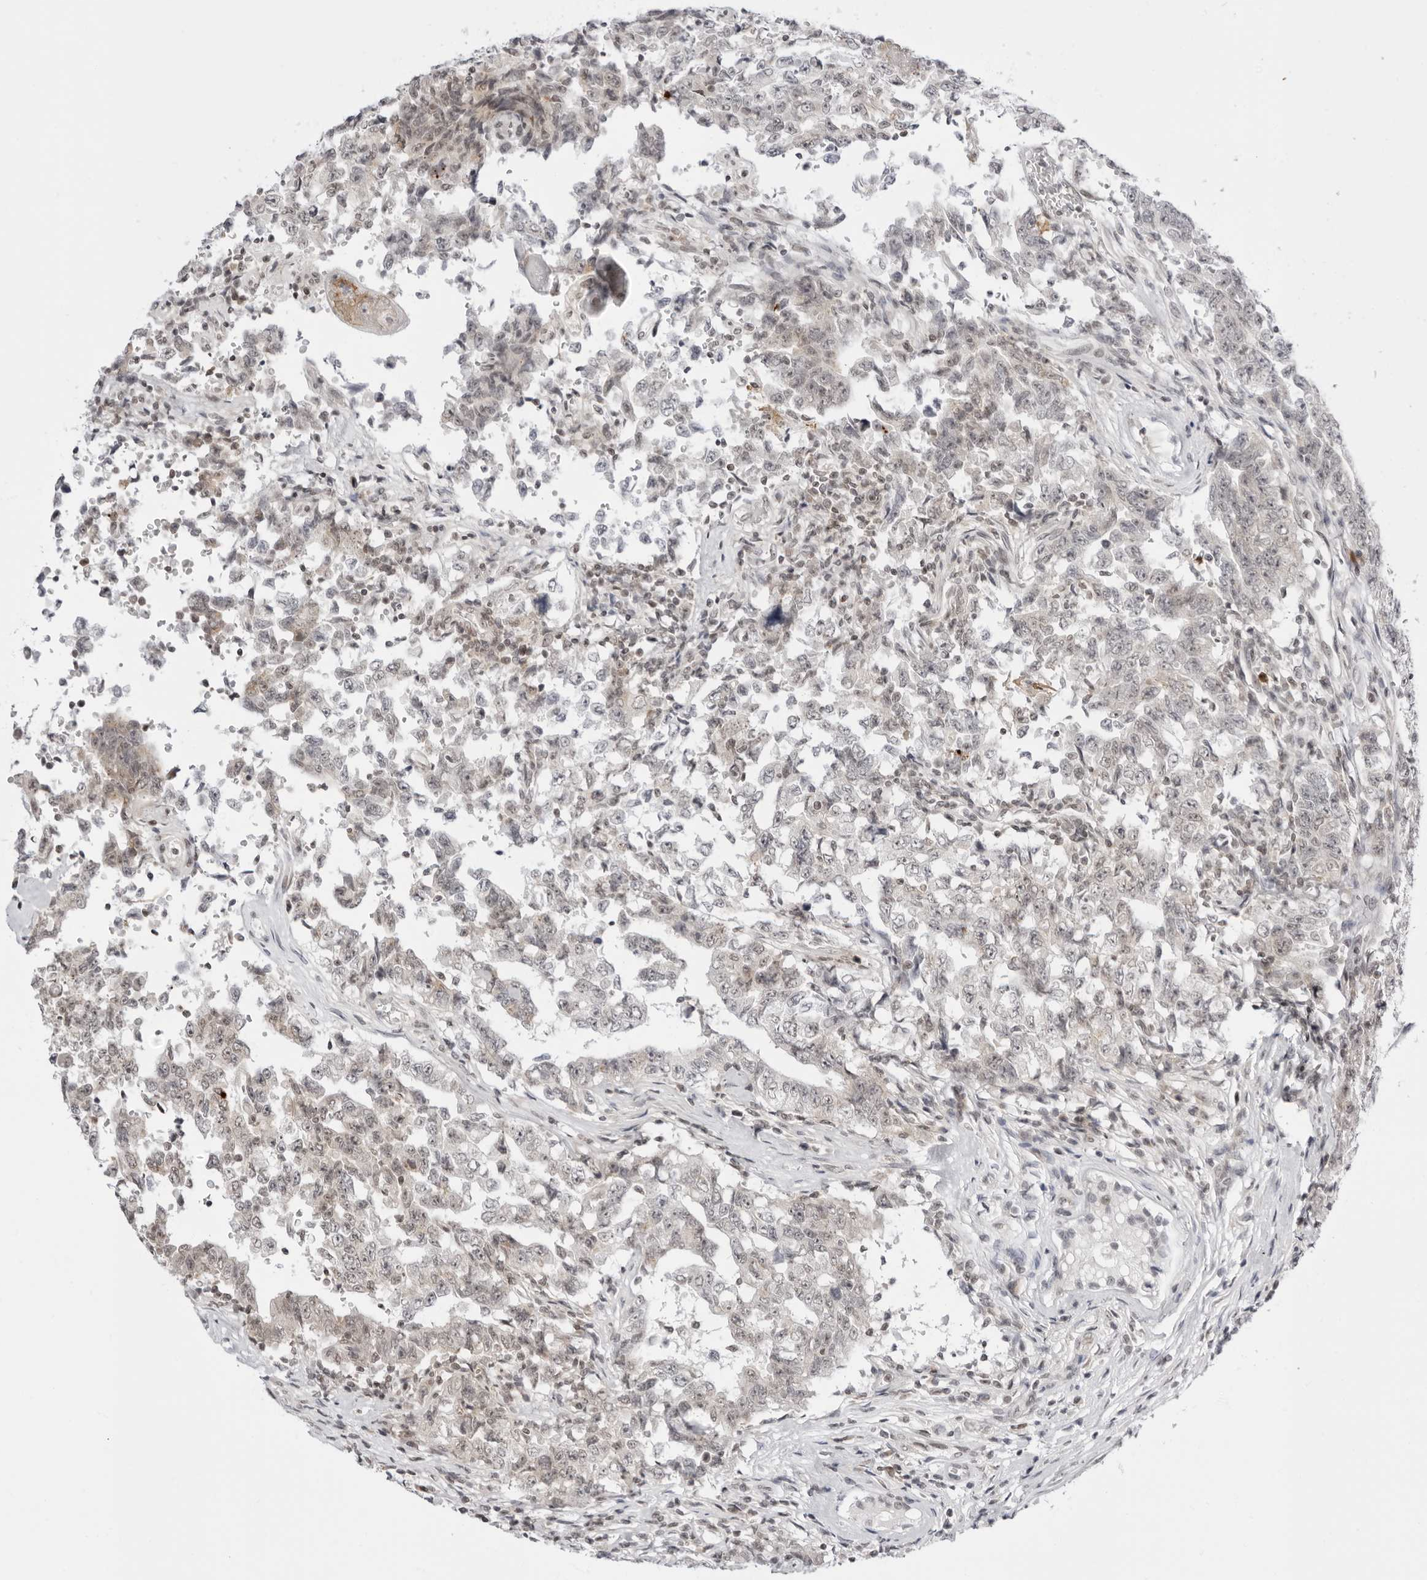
{"staining": {"intensity": "negative", "quantity": "none", "location": "none"}, "tissue": "testis cancer", "cell_type": "Tumor cells", "image_type": "cancer", "snomed": [{"axis": "morphology", "description": "Carcinoma, Embryonal, NOS"}, {"axis": "topography", "description": "Testis"}], "caption": "This is an IHC photomicrograph of testis cancer (embryonal carcinoma). There is no positivity in tumor cells.", "gene": "PPP2R5C", "patient": {"sex": "male", "age": 26}}